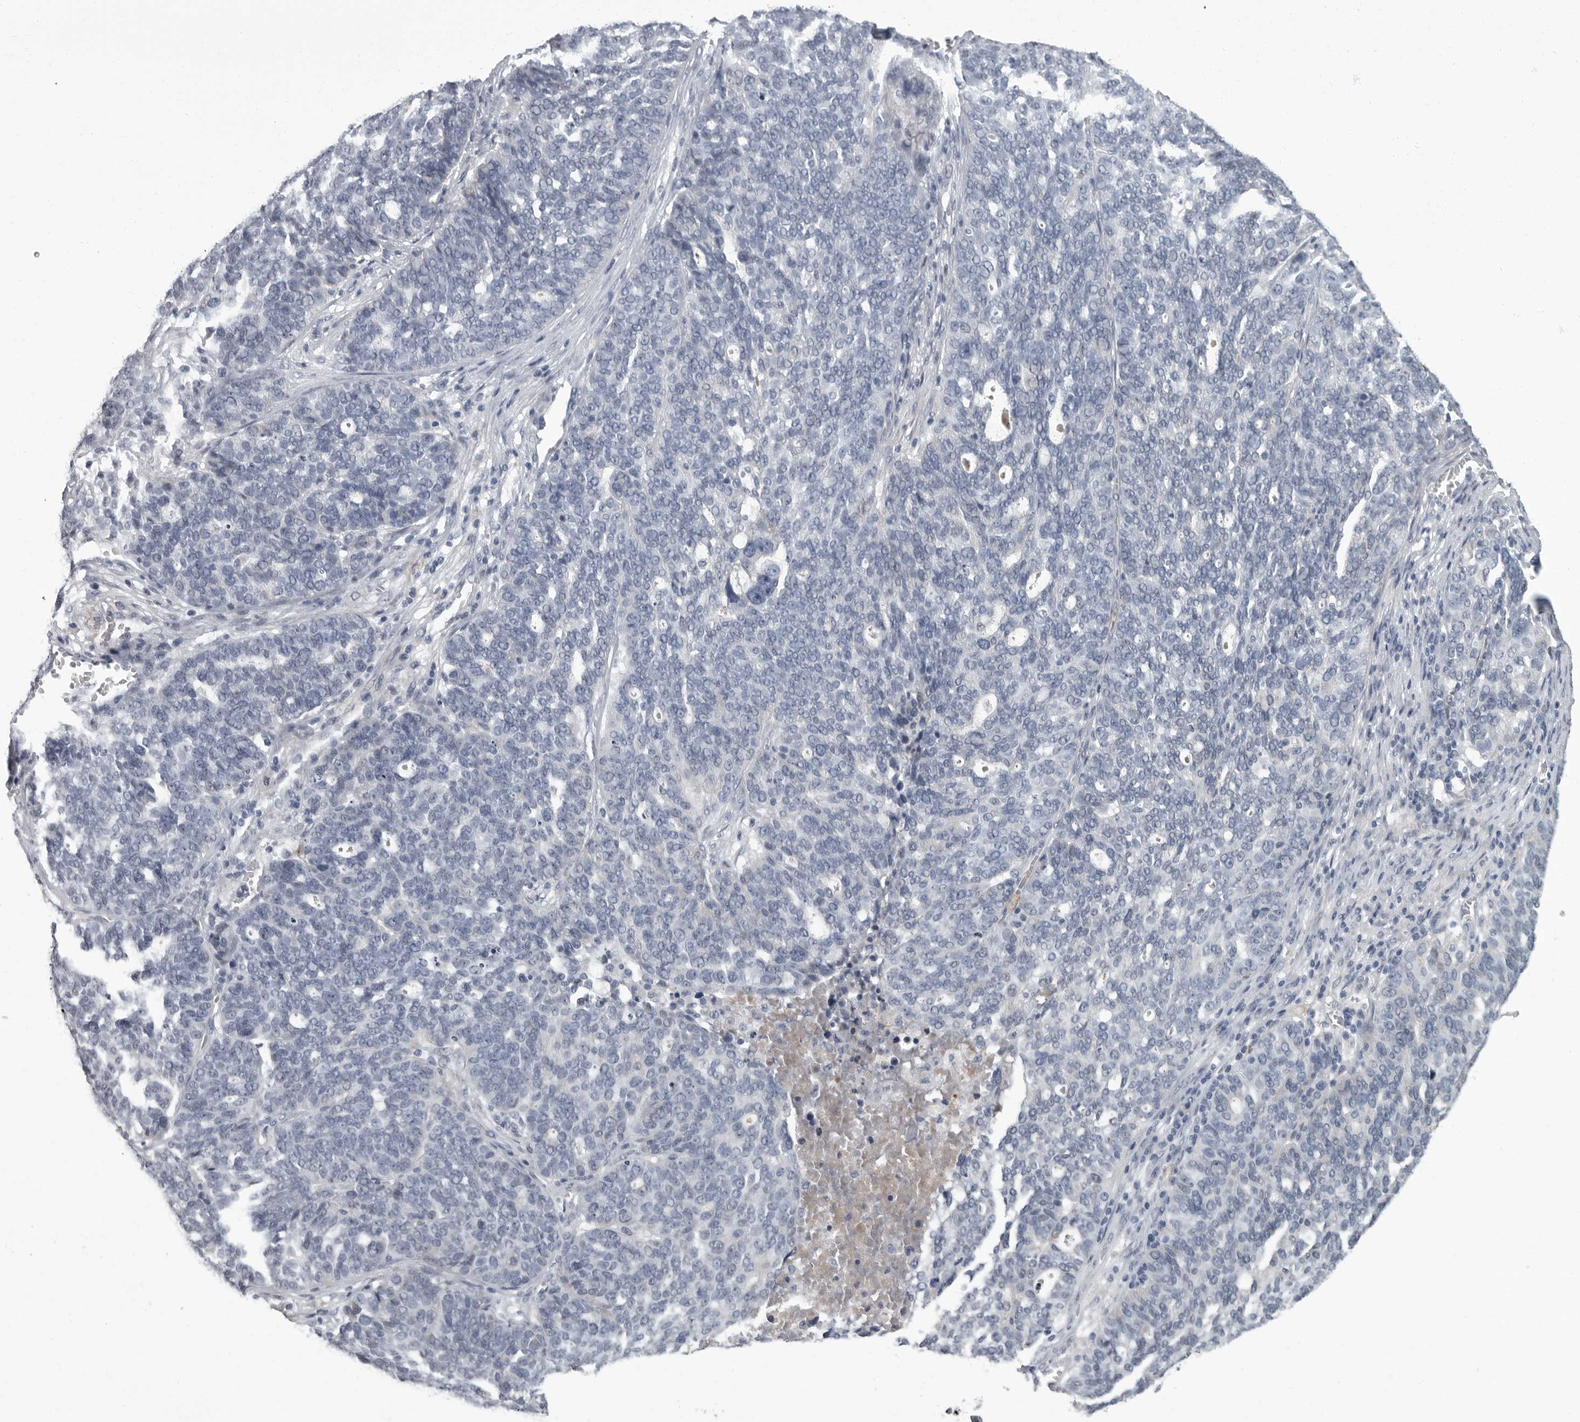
{"staining": {"intensity": "negative", "quantity": "none", "location": "none"}, "tissue": "ovarian cancer", "cell_type": "Tumor cells", "image_type": "cancer", "snomed": [{"axis": "morphology", "description": "Cystadenocarcinoma, serous, NOS"}, {"axis": "topography", "description": "Ovary"}], "caption": "This is a image of immunohistochemistry staining of serous cystadenocarcinoma (ovarian), which shows no positivity in tumor cells.", "gene": "SLC25A39", "patient": {"sex": "female", "age": 59}}